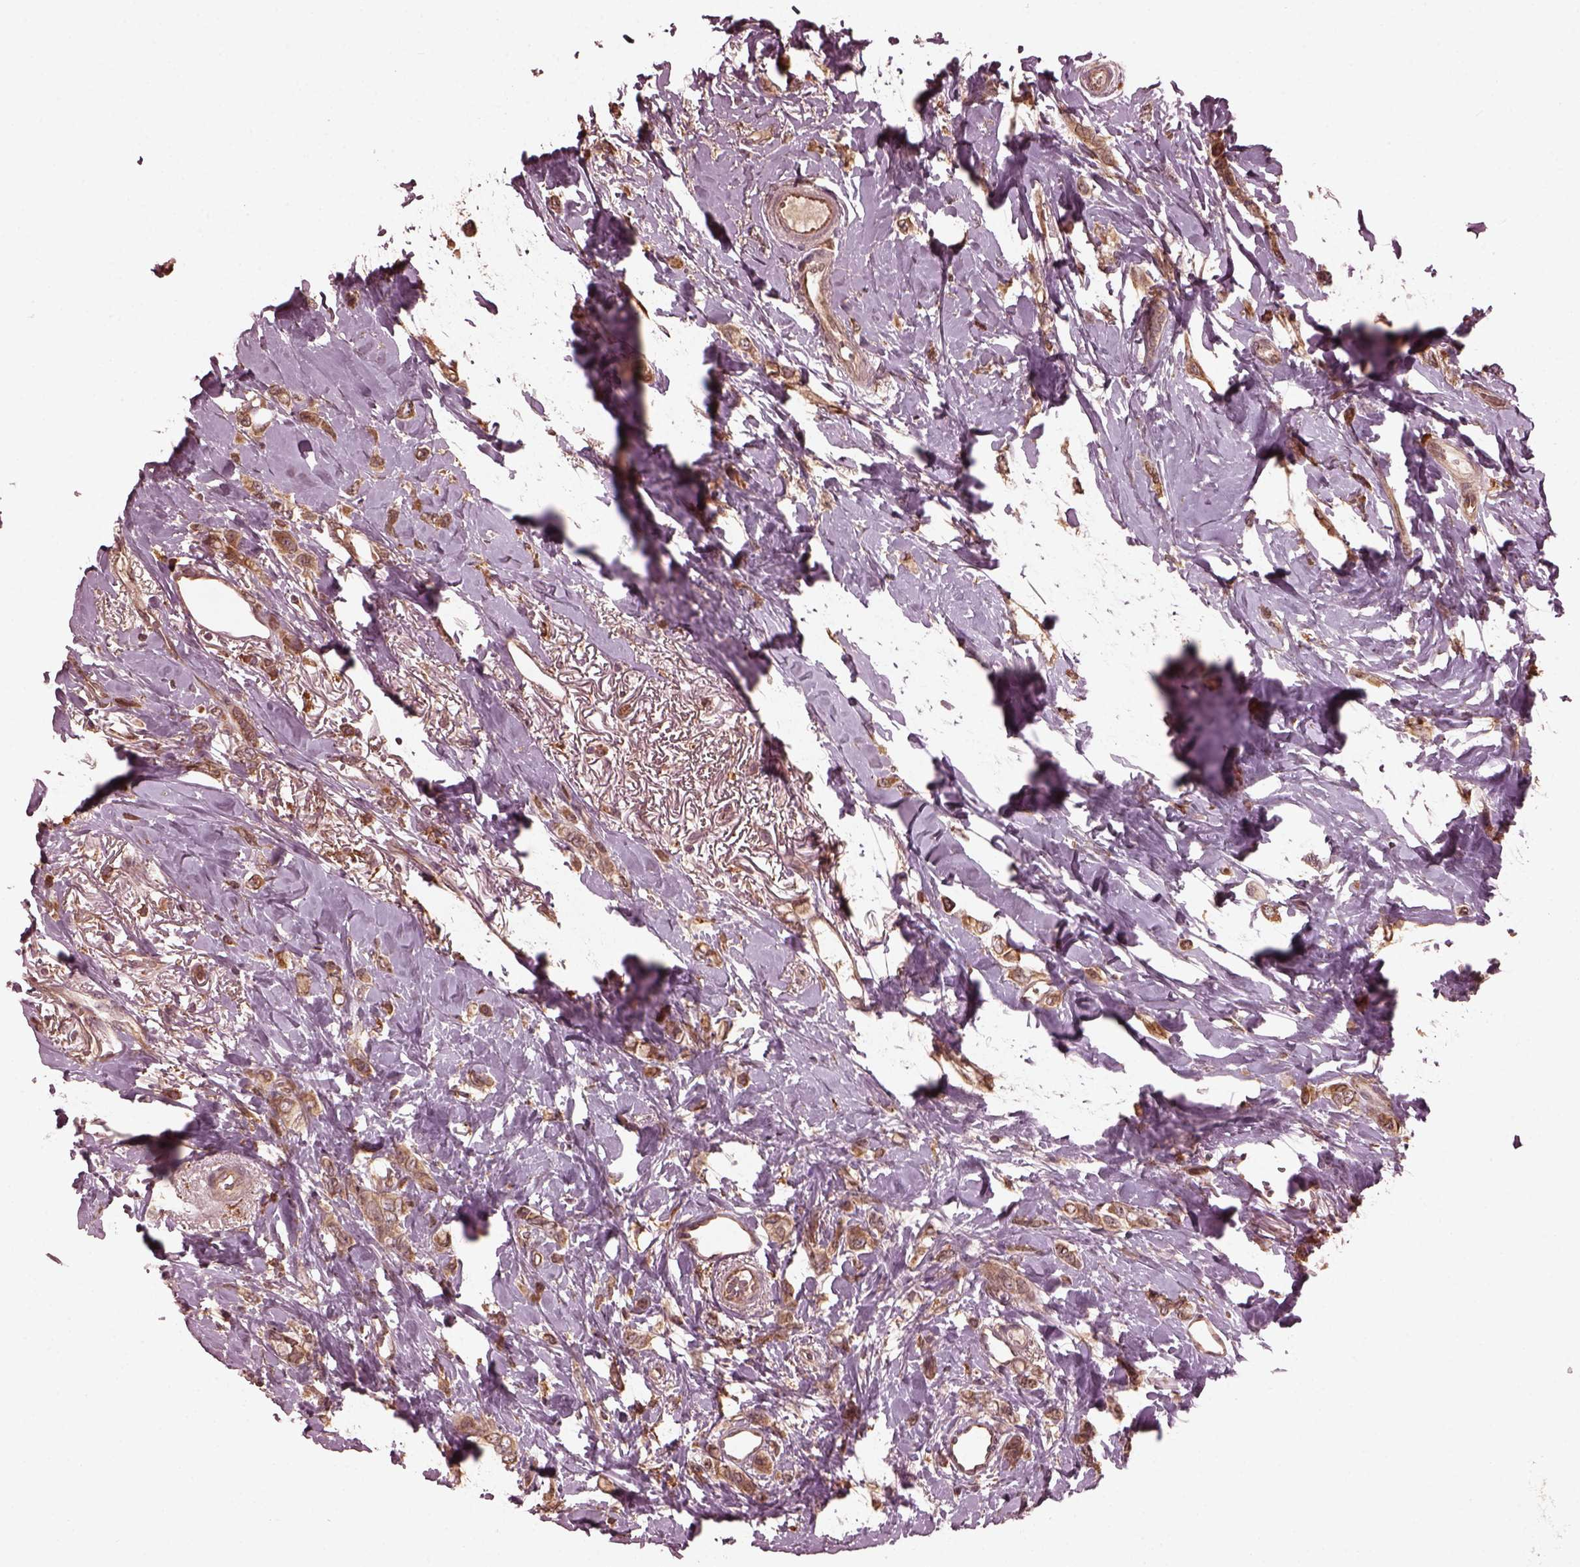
{"staining": {"intensity": "moderate", "quantity": ">75%", "location": "cytoplasmic/membranous"}, "tissue": "breast cancer", "cell_type": "Tumor cells", "image_type": "cancer", "snomed": [{"axis": "morphology", "description": "Lobular carcinoma"}, {"axis": "topography", "description": "Breast"}], "caption": "Protein expression analysis of breast cancer (lobular carcinoma) reveals moderate cytoplasmic/membranous staining in approximately >75% of tumor cells. The staining was performed using DAB to visualize the protein expression in brown, while the nuclei were stained in blue with hematoxylin (Magnification: 20x).", "gene": "ZNF292", "patient": {"sex": "female", "age": 66}}